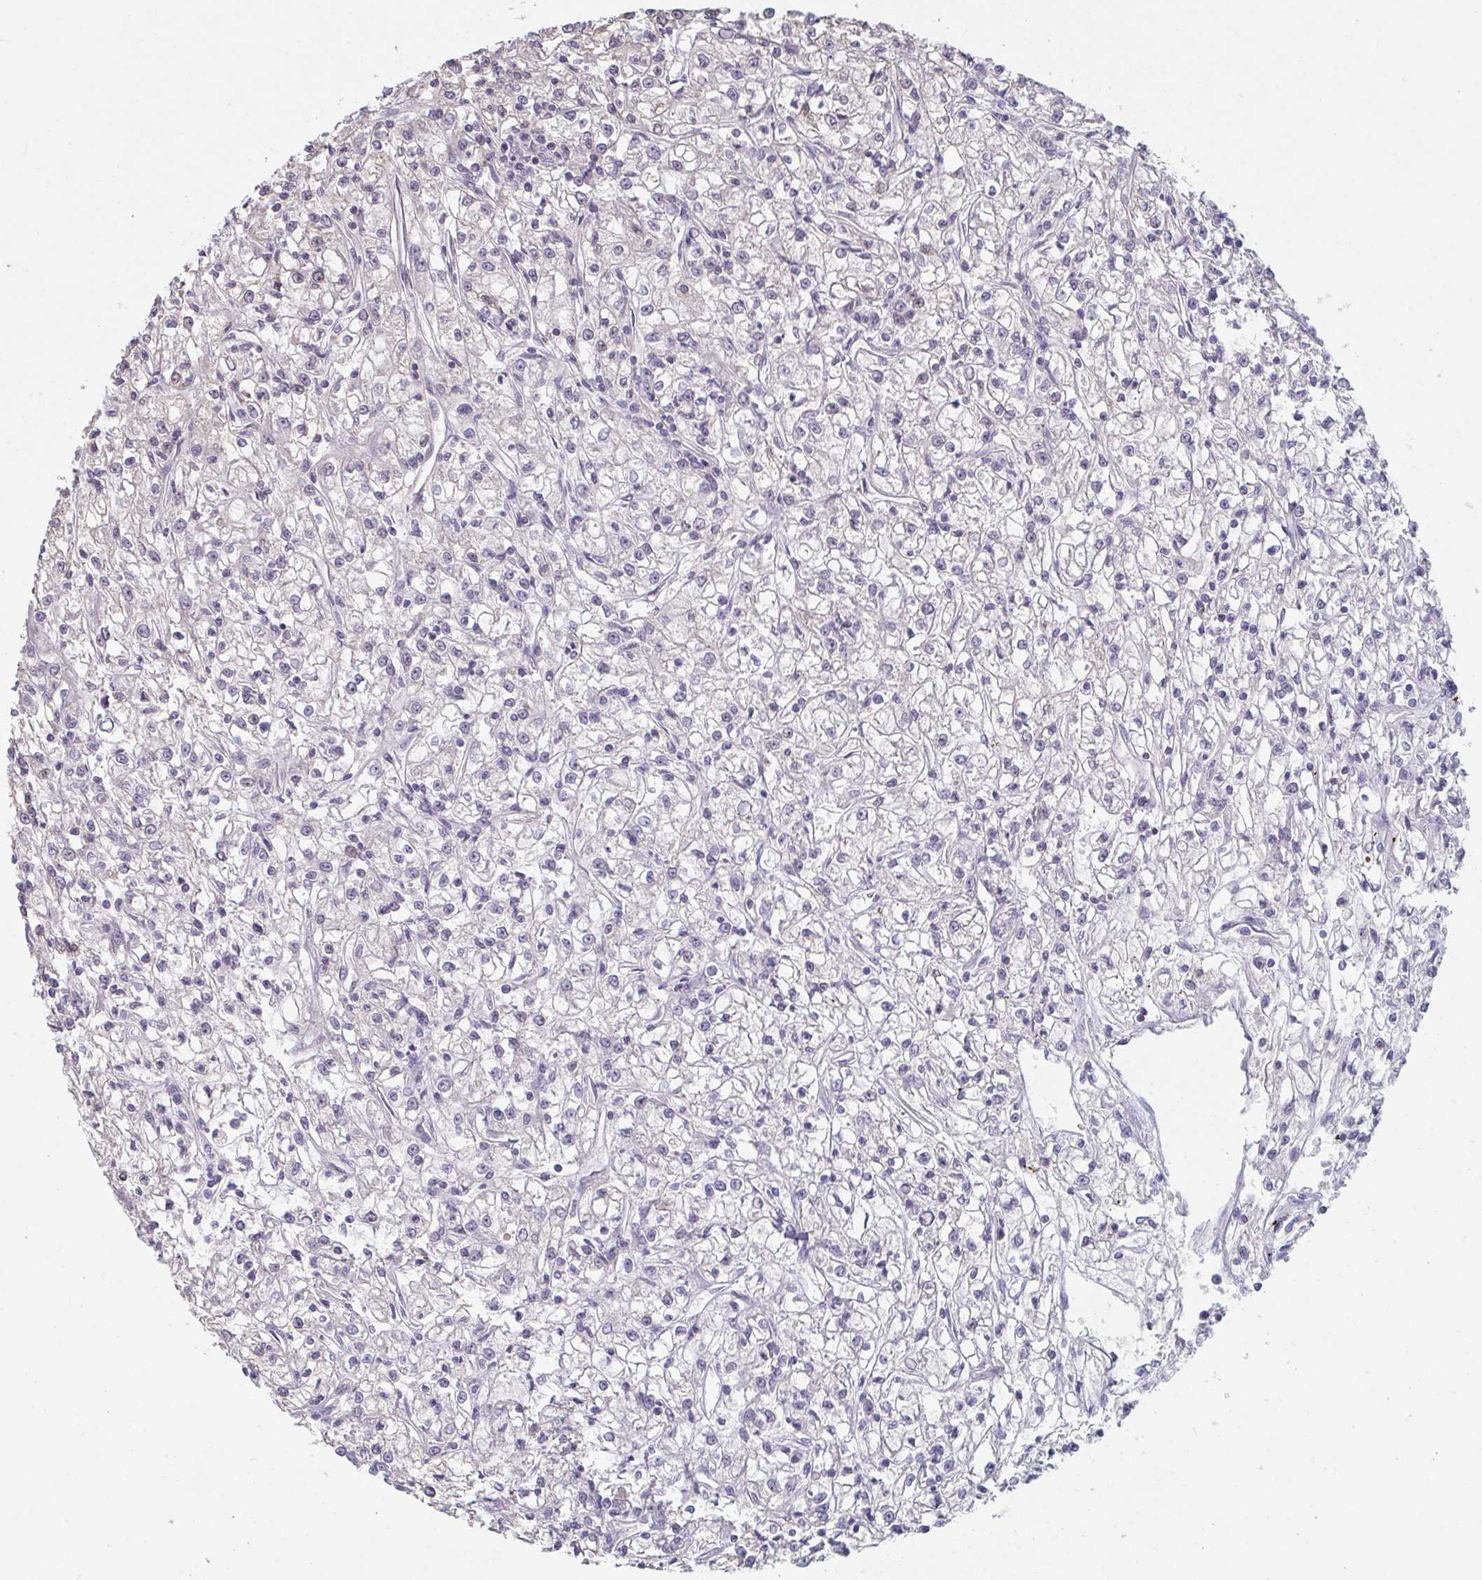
{"staining": {"intensity": "negative", "quantity": "none", "location": "none"}, "tissue": "renal cancer", "cell_type": "Tumor cells", "image_type": "cancer", "snomed": [{"axis": "morphology", "description": "Adenocarcinoma, NOS"}, {"axis": "topography", "description": "Kidney"}], "caption": "An immunohistochemistry (IHC) photomicrograph of renal adenocarcinoma is shown. There is no staining in tumor cells of renal adenocarcinoma.", "gene": "ZNF214", "patient": {"sex": "female", "age": 59}}